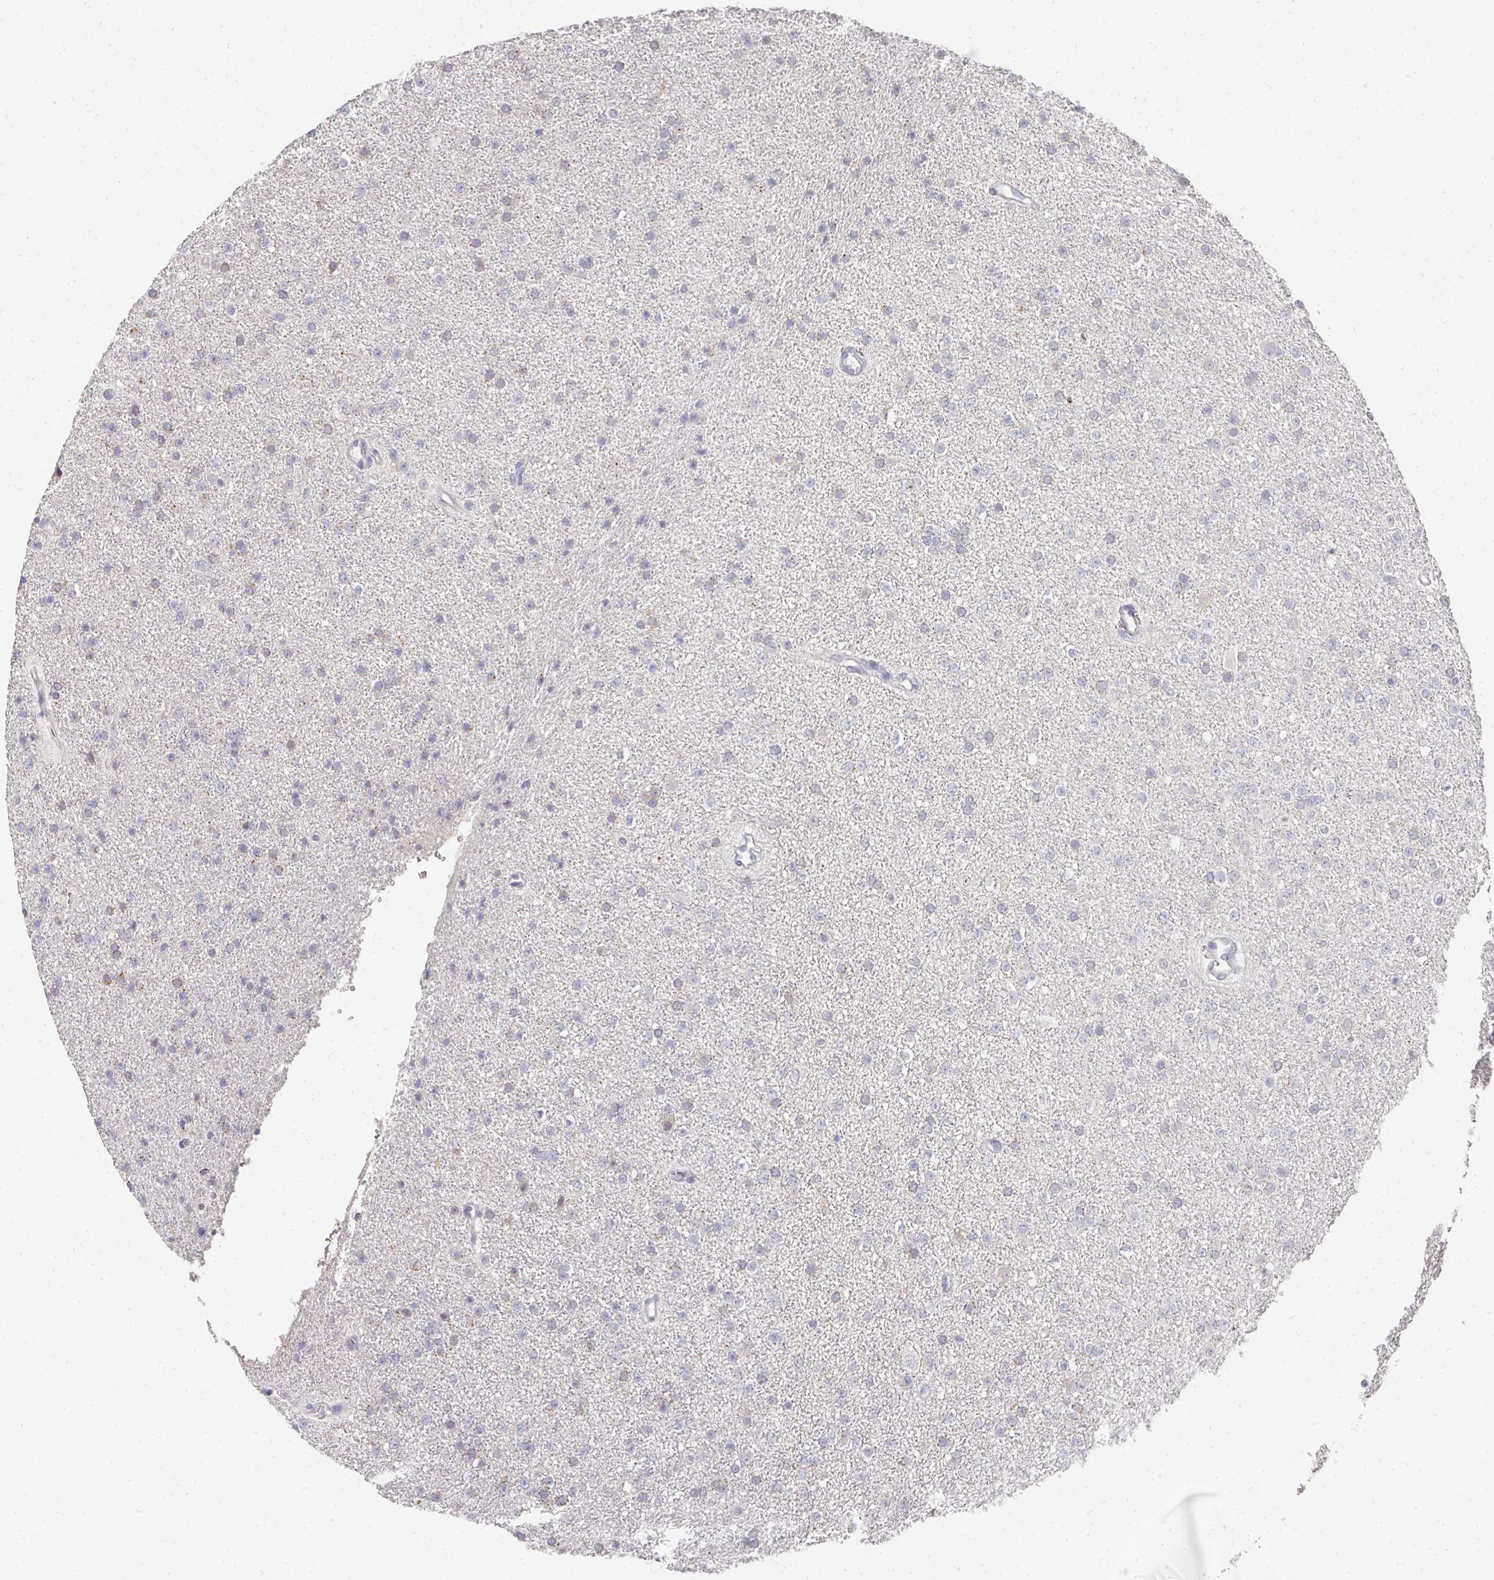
{"staining": {"intensity": "negative", "quantity": "none", "location": "none"}, "tissue": "glioma", "cell_type": "Tumor cells", "image_type": "cancer", "snomed": [{"axis": "morphology", "description": "Glioma, malignant, Low grade"}, {"axis": "topography", "description": "Brain"}], "caption": "Immunohistochemical staining of glioma displays no significant staining in tumor cells.", "gene": "CAMP", "patient": {"sex": "female", "age": 34}}